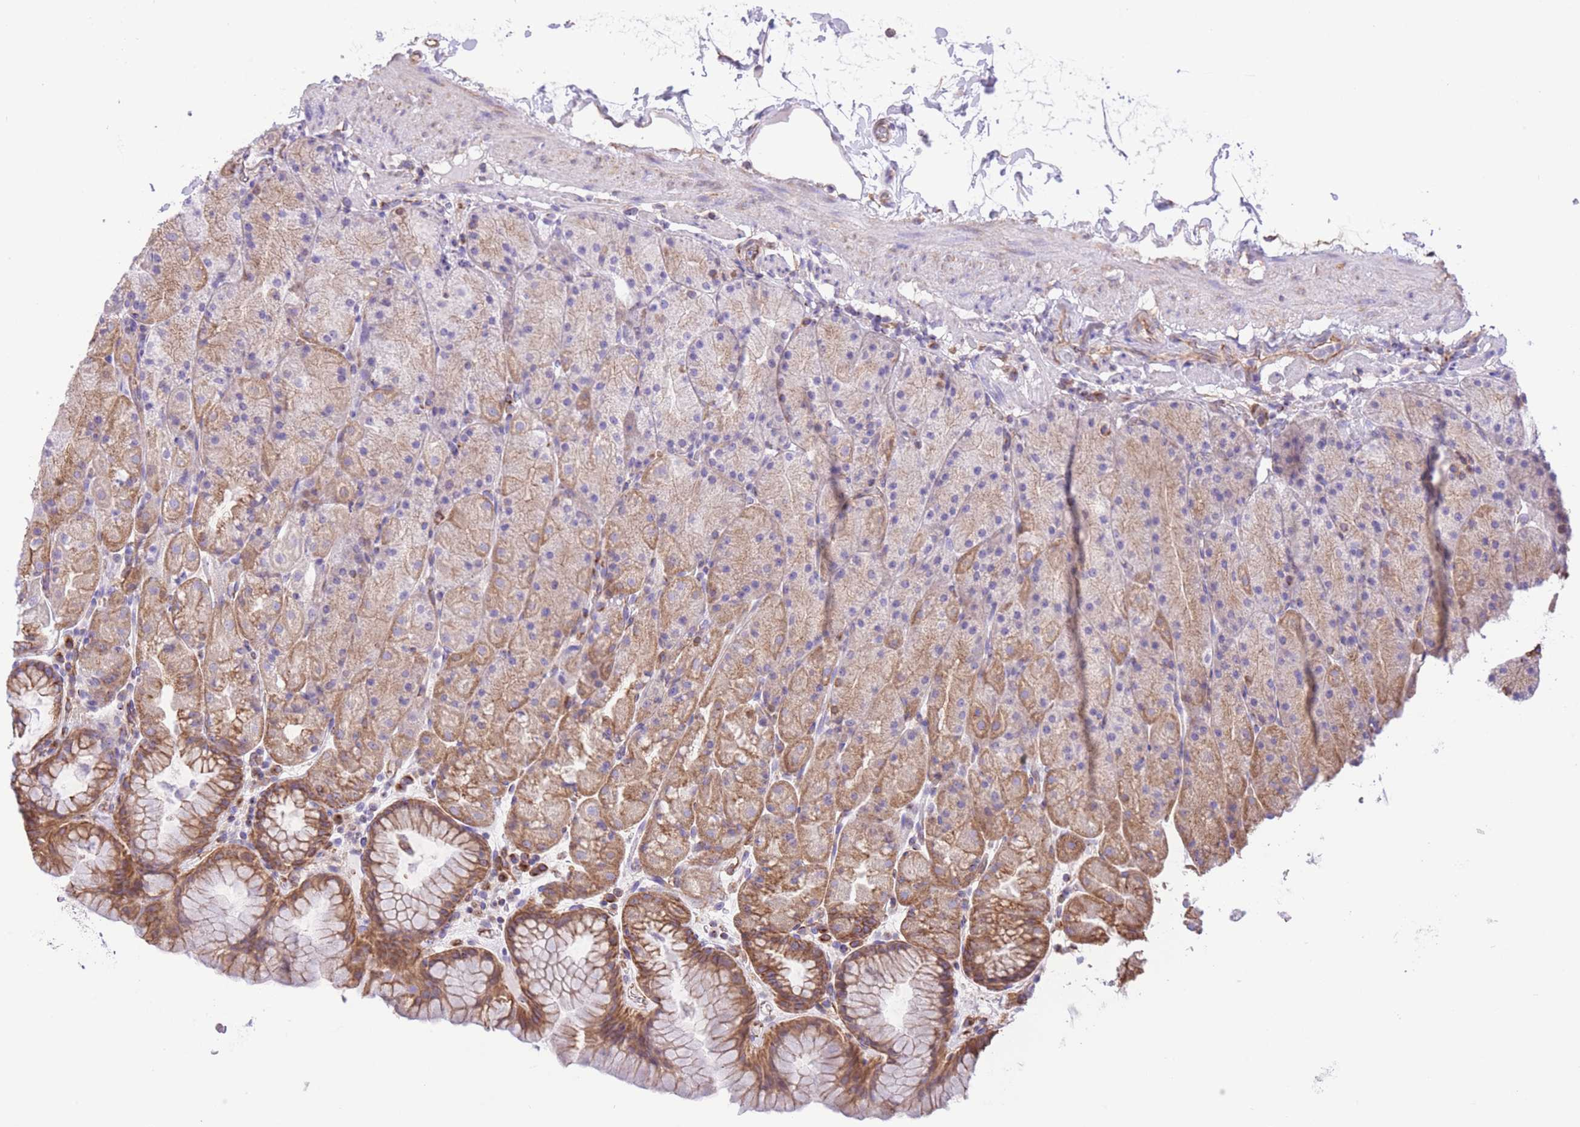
{"staining": {"intensity": "moderate", "quantity": ">75%", "location": "cytoplasmic/membranous"}, "tissue": "stomach", "cell_type": "Glandular cells", "image_type": "normal", "snomed": [{"axis": "morphology", "description": "Normal tissue, NOS"}, {"axis": "topography", "description": "Stomach, upper"}, {"axis": "topography", "description": "Stomach, lower"}], "caption": "This histopathology image shows immunohistochemistry (IHC) staining of normal human stomach, with medium moderate cytoplasmic/membranous positivity in about >75% of glandular cells.", "gene": "RHOU", "patient": {"sex": "male", "age": 67}}